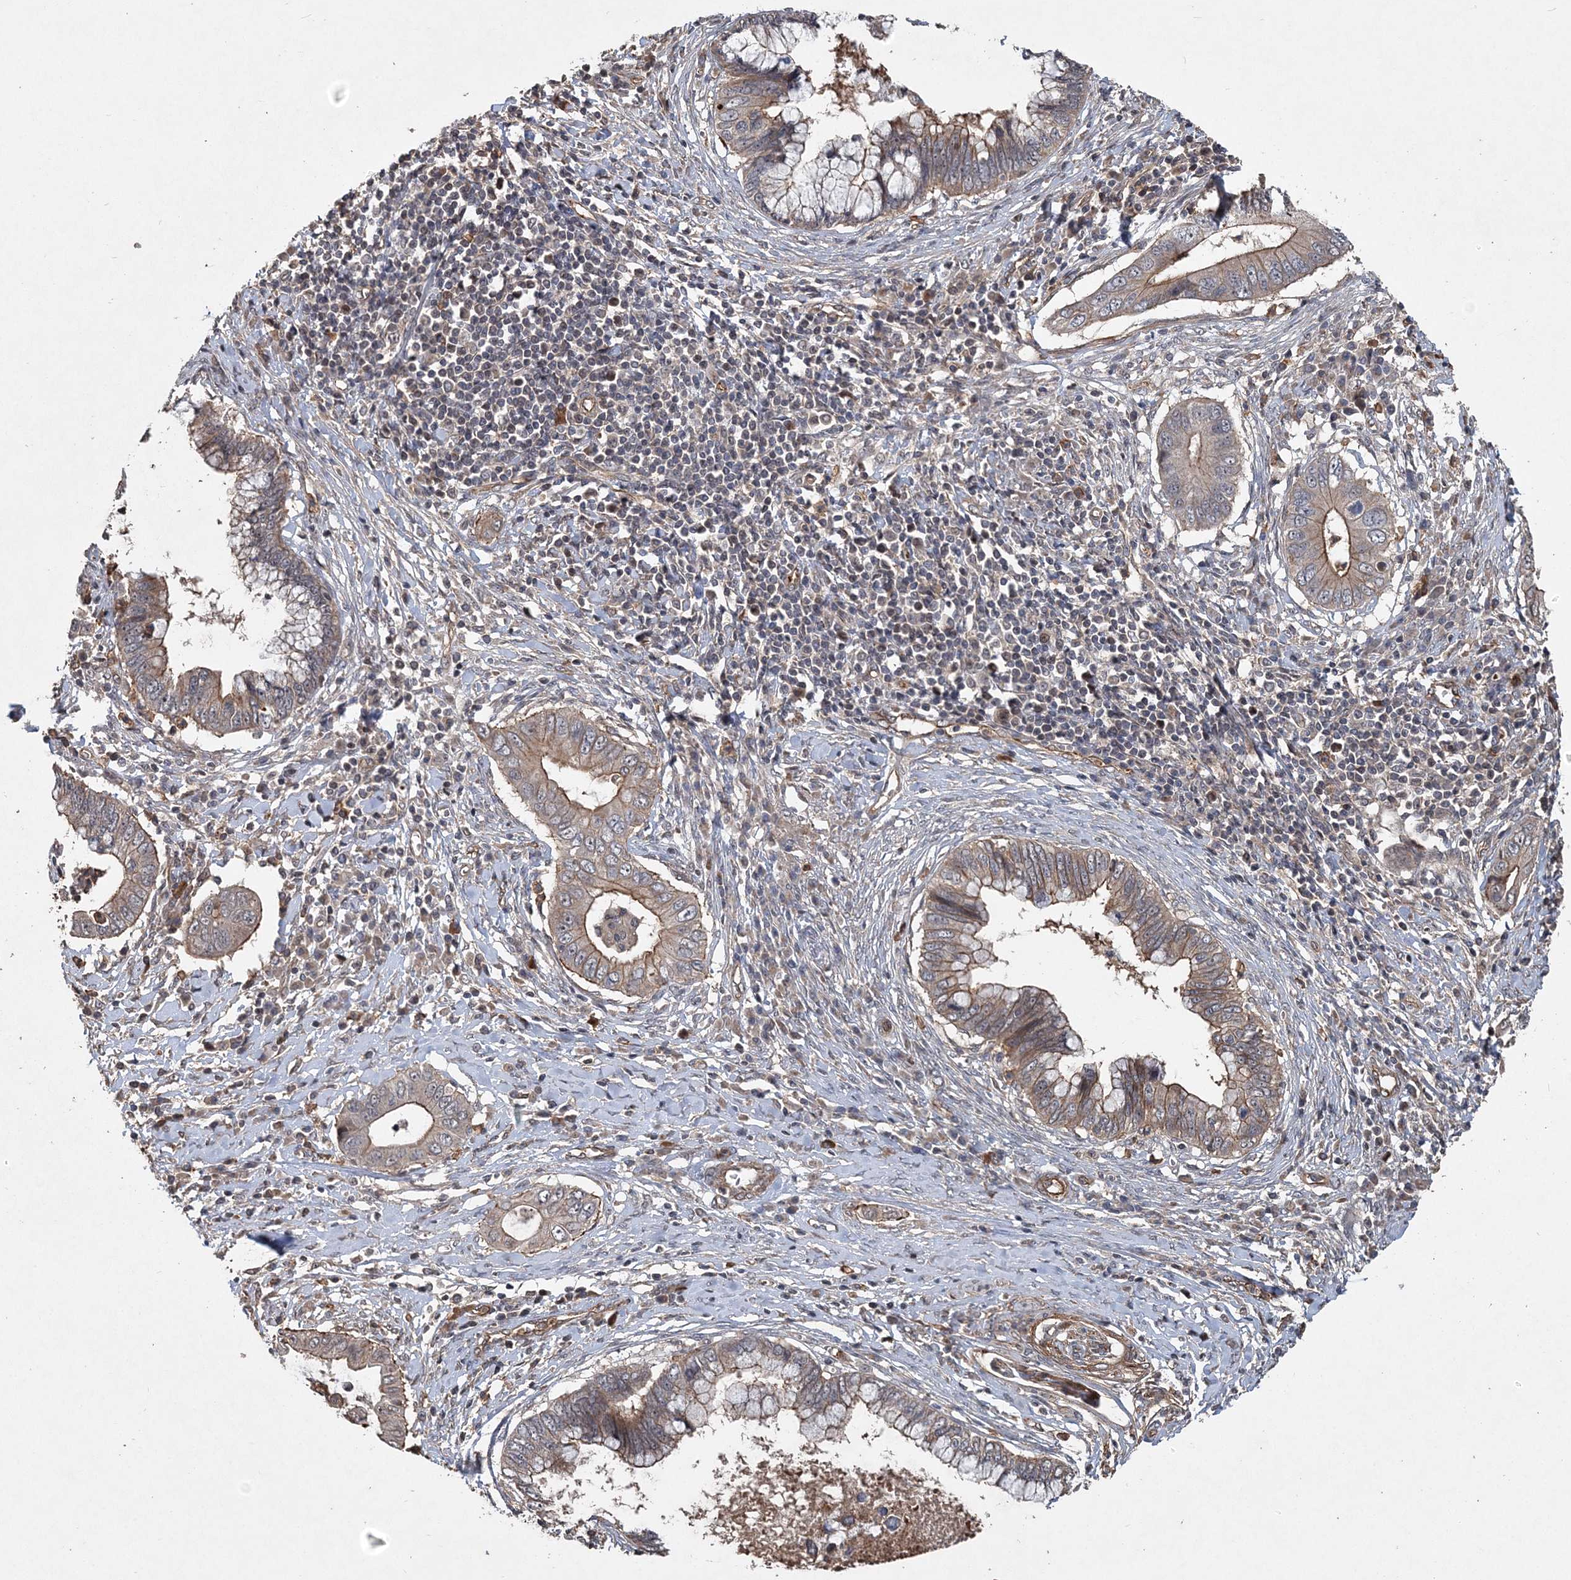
{"staining": {"intensity": "moderate", "quantity": ">75%", "location": "cytoplasmic/membranous"}, "tissue": "cervical cancer", "cell_type": "Tumor cells", "image_type": "cancer", "snomed": [{"axis": "morphology", "description": "Adenocarcinoma, NOS"}, {"axis": "topography", "description": "Cervix"}], "caption": "Human cervical cancer stained with a protein marker shows moderate staining in tumor cells.", "gene": "HYCC2", "patient": {"sex": "female", "age": 44}}